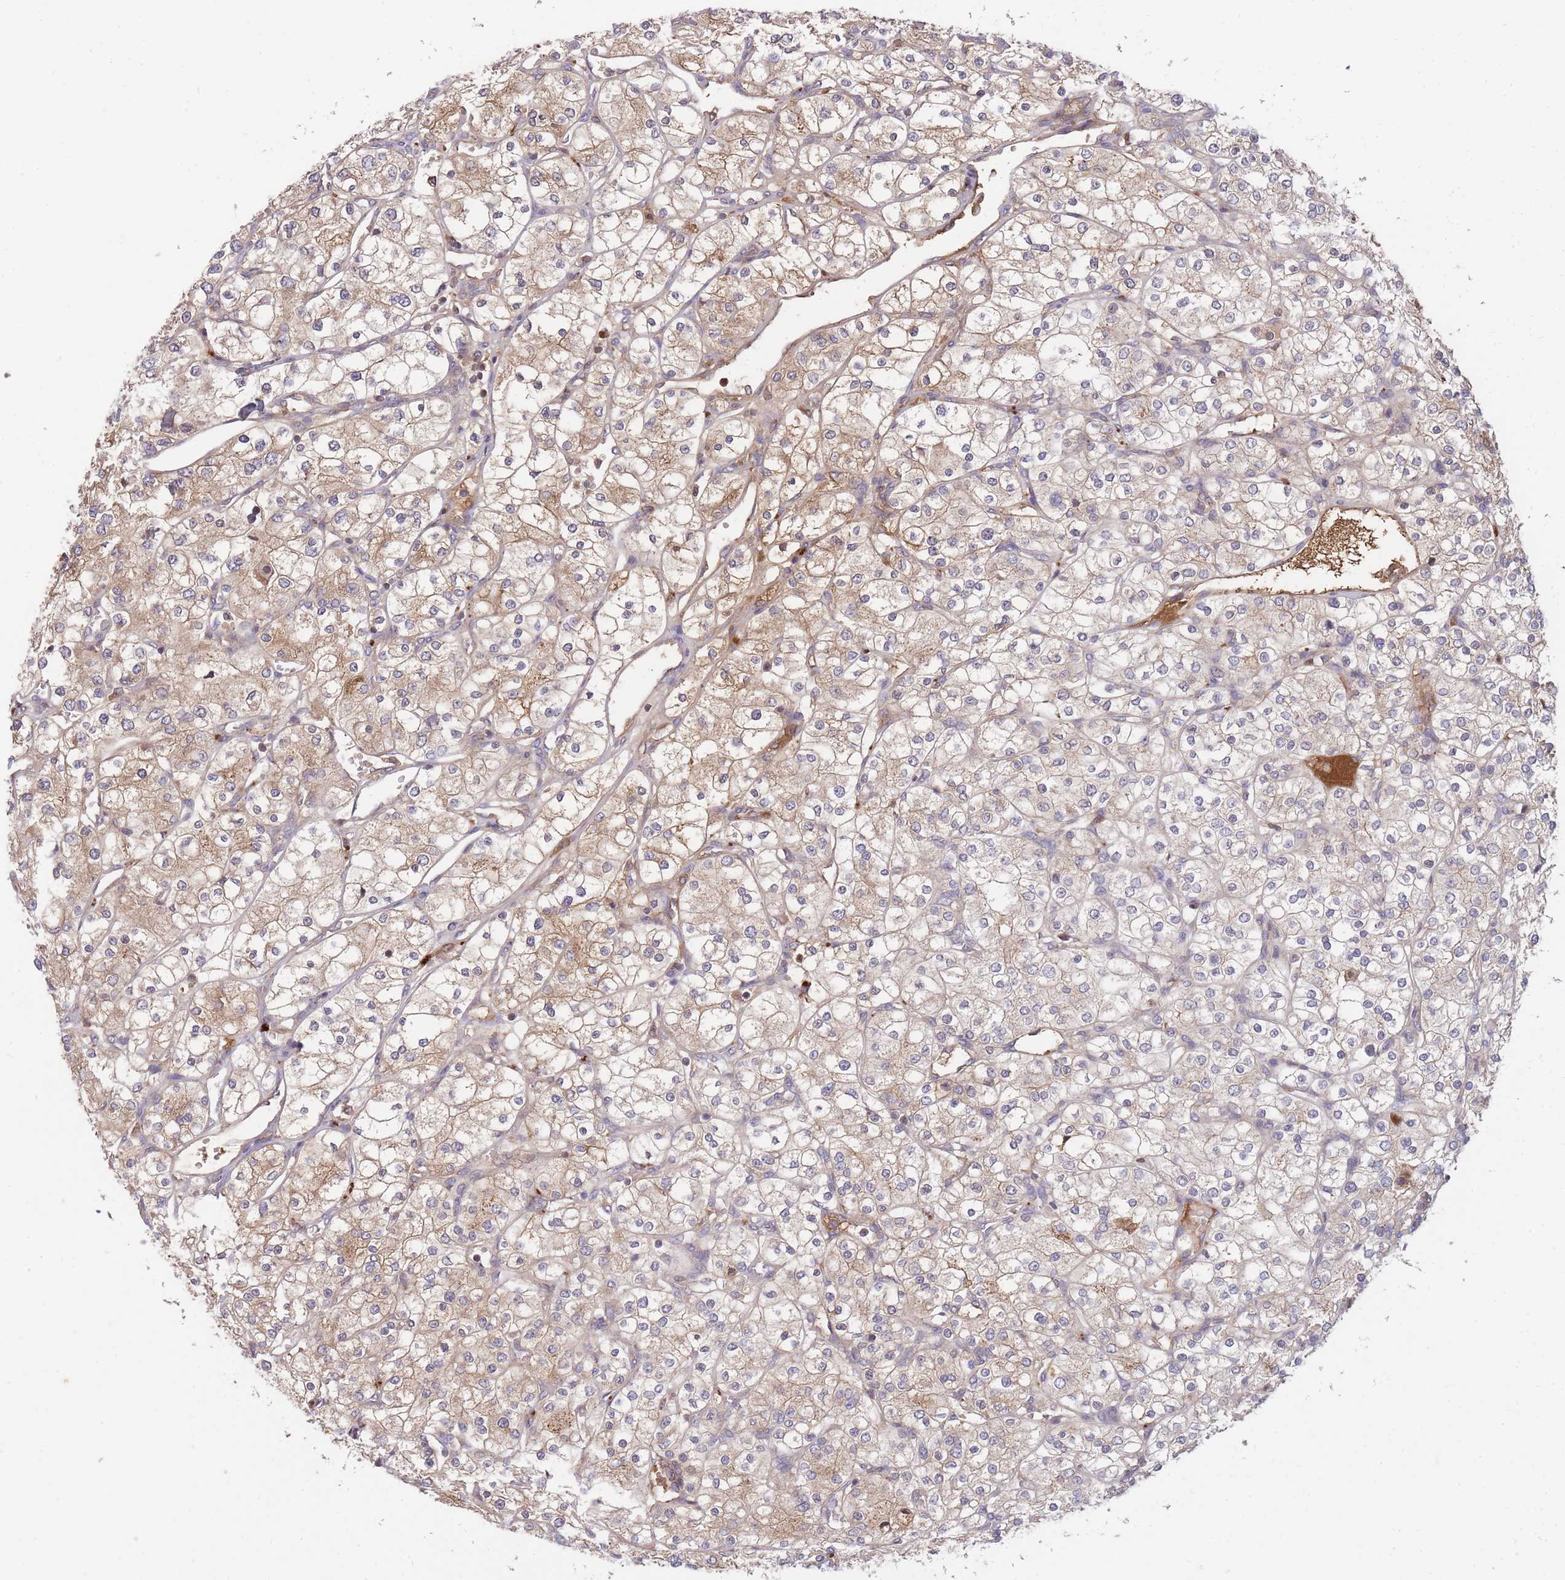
{"staining": {"intensity": "moderate", "quantity": "25%-75%", "location": "cytoplasmic/membranous"}, "tissue": "renal cancer", "cell_type": "Tumor cells", "image_type": "cancer", "snomed": [{"axis": "morphology", "description": "Adenocarcinoma, NOS"}, {"axis": "topography", "description": "Kidney"}], "caption": "Renal cancer stained for a protein displays moderate cytoplasmic/membranous positivity in tumor cells.", "gene": "RALGDS", "patient": {"sex": "male", "age": 80}}